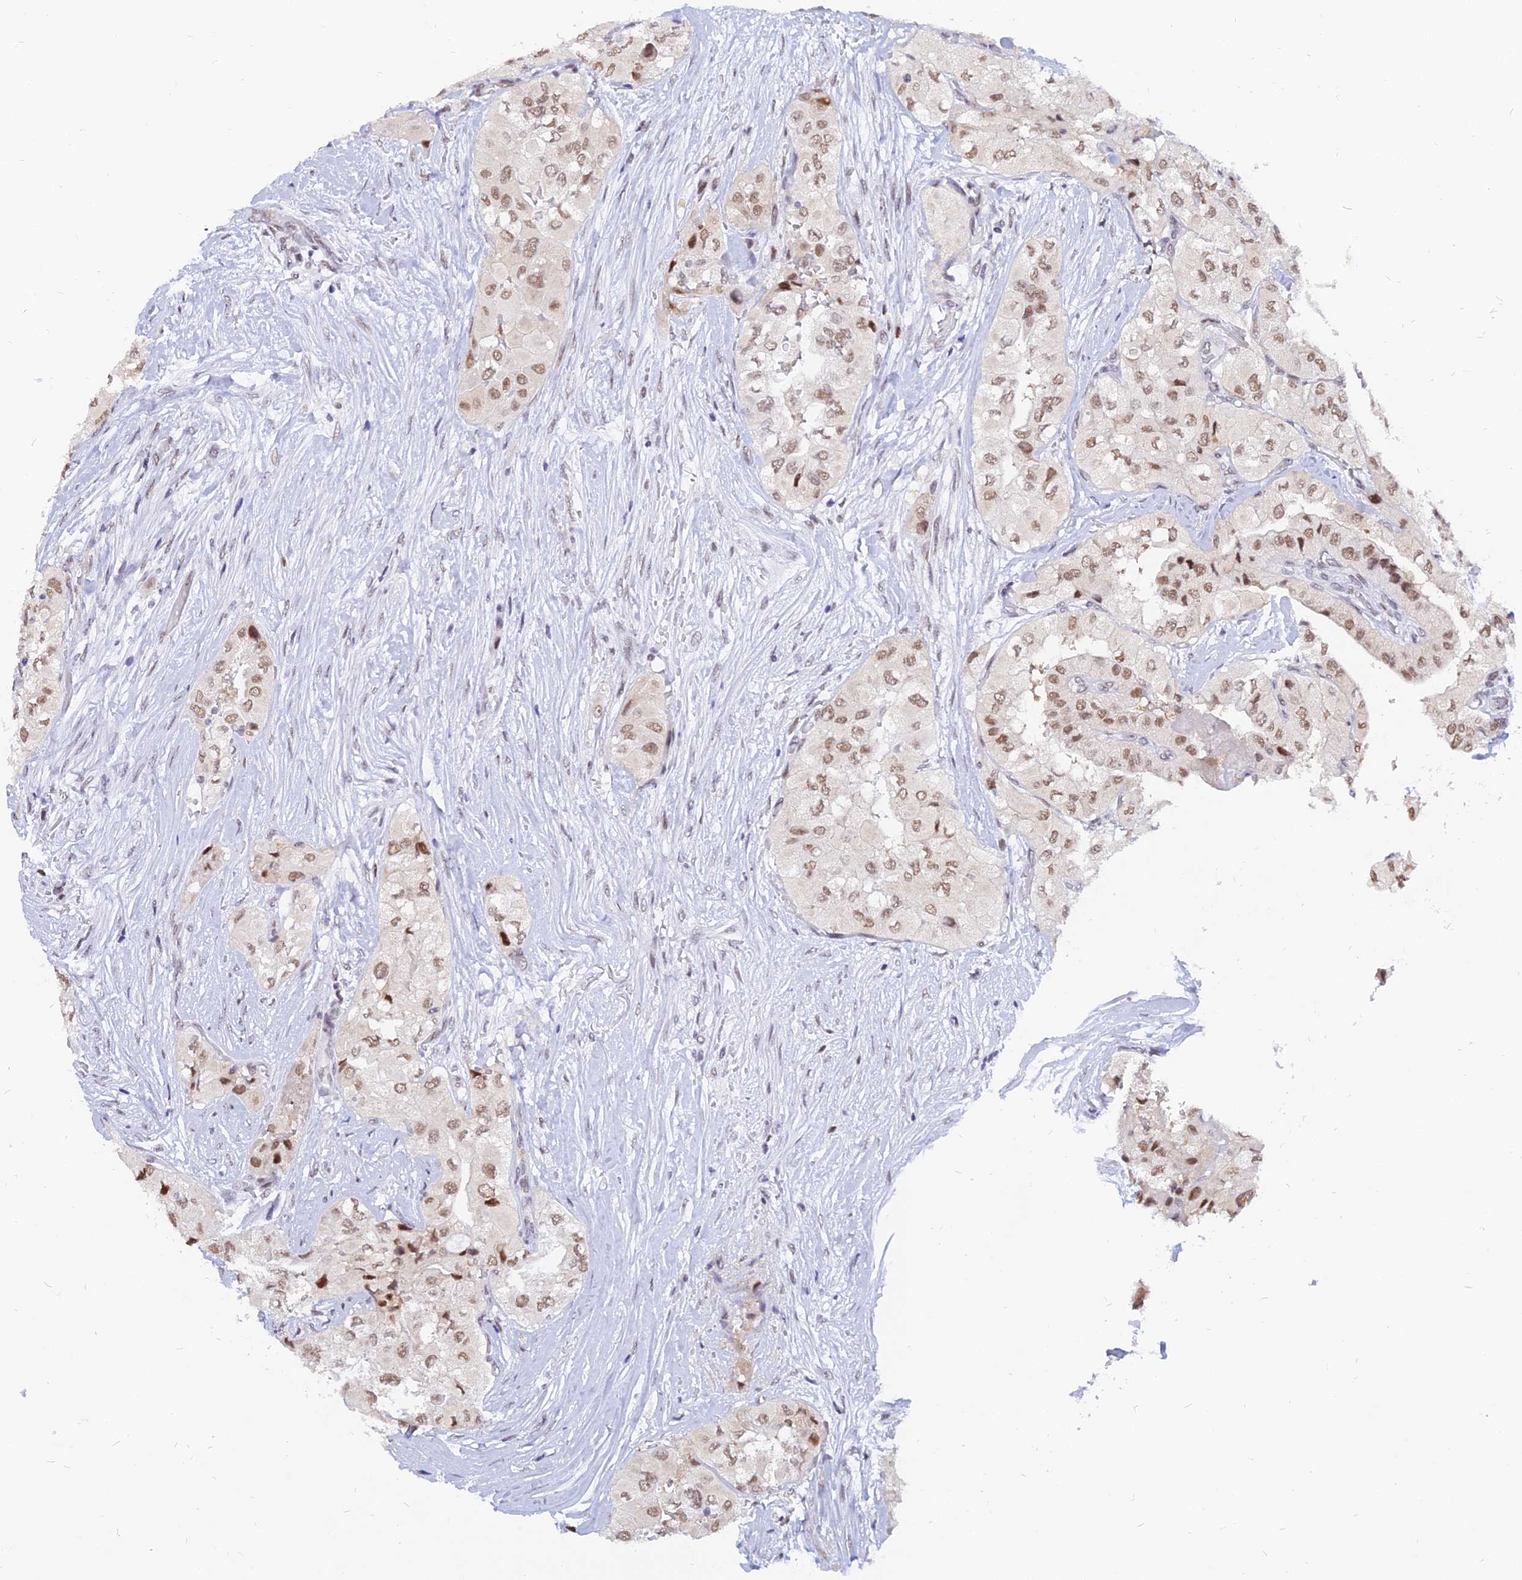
{"staining": {"intensity": "moderate", "quantity": ">75%", "location": "nuclear"}, "tissue": "thyroid cancer", "cell_type": "Tumor cells", "image_type": "cancer", "snomed": [{"axis": "morphology", "description": "Papillary adenocarcinoma, NOS"}, {"axis": "topography", "description": "Thyroid gland"}], "caption": "Protein expression analysis of human papillary adenocarcinoma (thyroid) reveals moderate nuclear staining in approximately >75% of tumor cells.", "gene": "DPY30", "patient": {"sex": "female", "age": 59}}